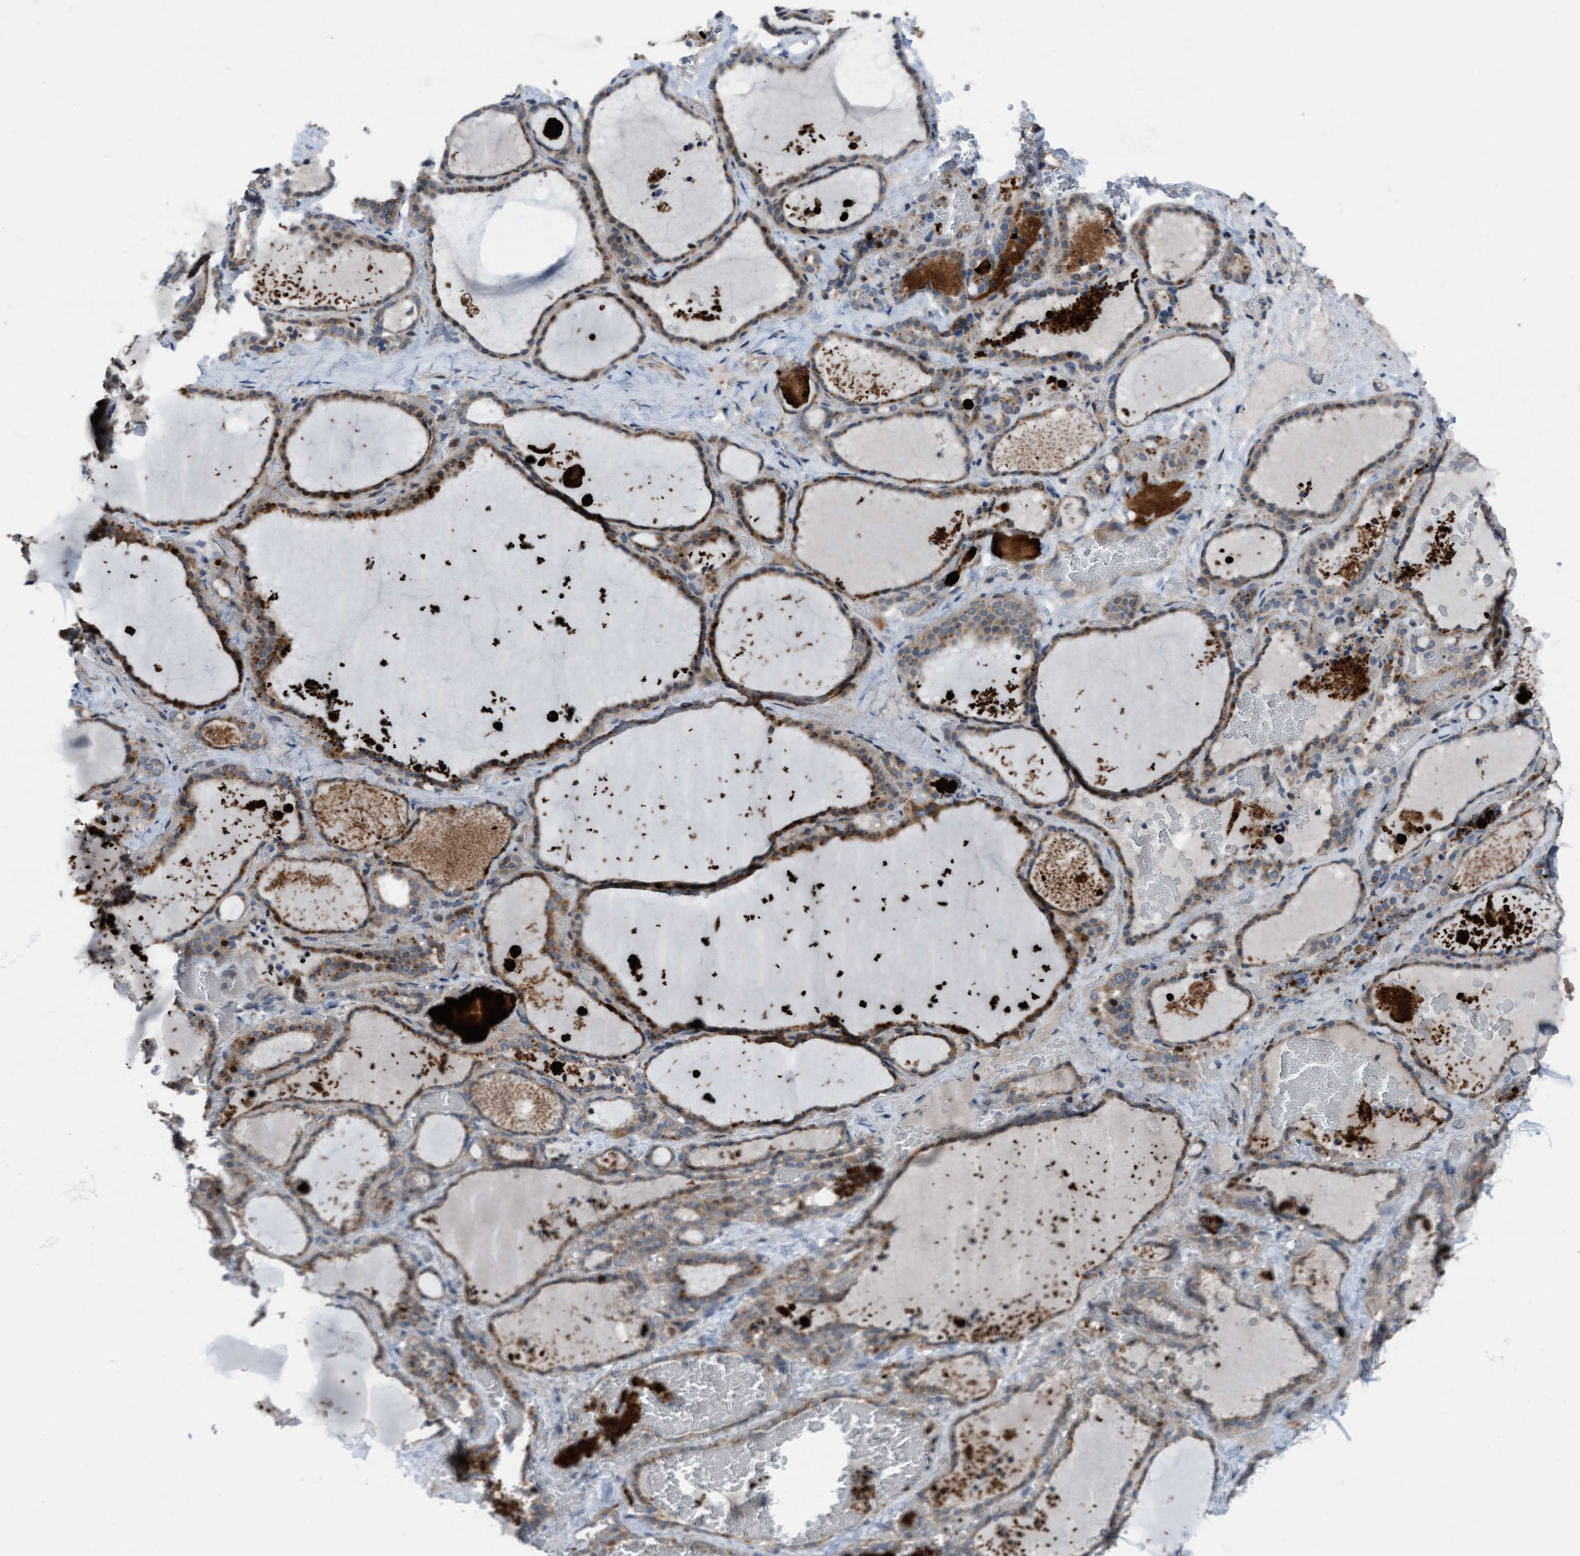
{"staining": {"intensity": "moderate", "quantity": ">75%", "location": "cytoplasmic/membranous"}, "tissue": "thyroid gland", "cell_type": "Glandular cells", "image_type": "normal", "snomed": [{"axis": "morphology", "description": "Normal tissue, NOS"}, {"axis": "topography", "description": "Thyroid gland"}], "caption": "IHC photomicrograph of normal human thyroid gland stained for a protein (brown), which shows medium levels of moderate cytoplasmic/membranous staining in approximately >75% of glandular cells.", "gene": "KLHL26", "patient": {"sex": "female", "age": 22}}